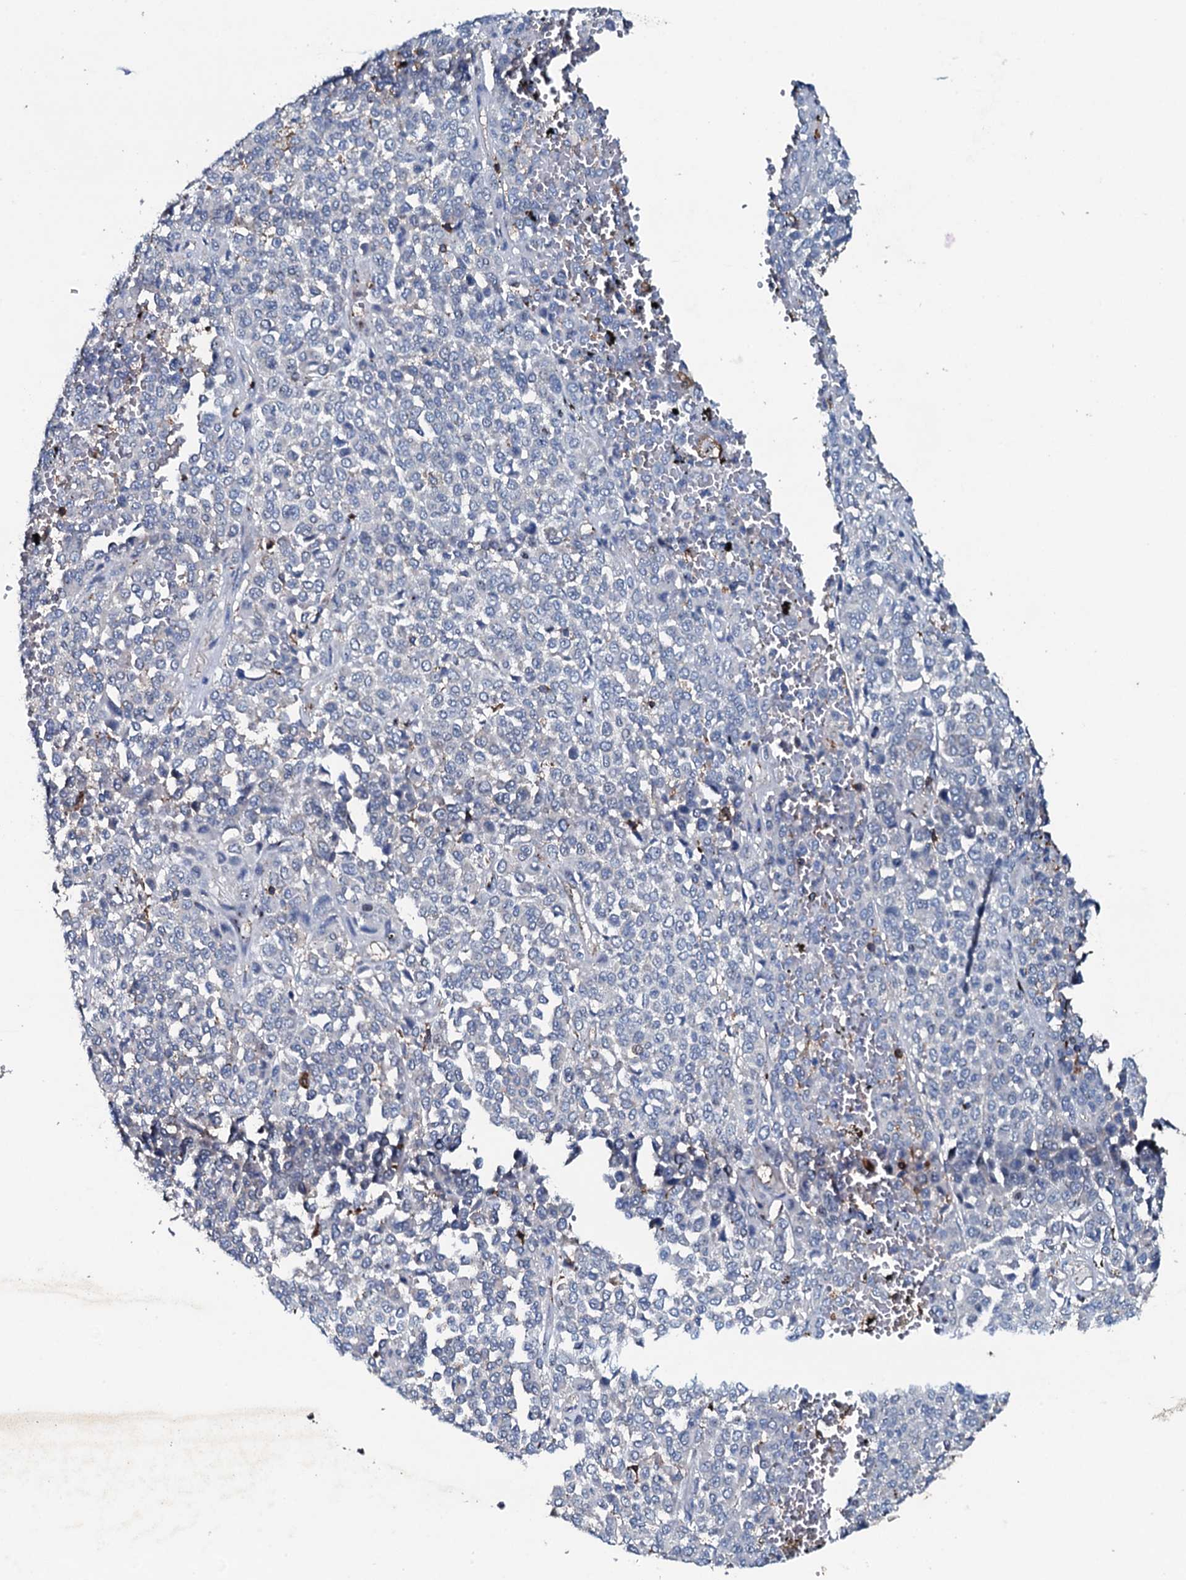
{"staining": {"intensity": "negative", "quantity": "none", "location": "none"}, "tissue": "melanoma", "cell_type": "Tumor cells", "image_type": "cancer", "snomed": [{"axis": "morphology", "description": "Malignant melanoma, Metastatic site"}, {"axis": "topography", "description": "Pancreas"}], "caption": "The image demonstrates no significant expression in tumor cells of malignant melanoma (metastatic site).", "gene": "MS4A4E", "patient": {"sex": "female", "age": 30}}